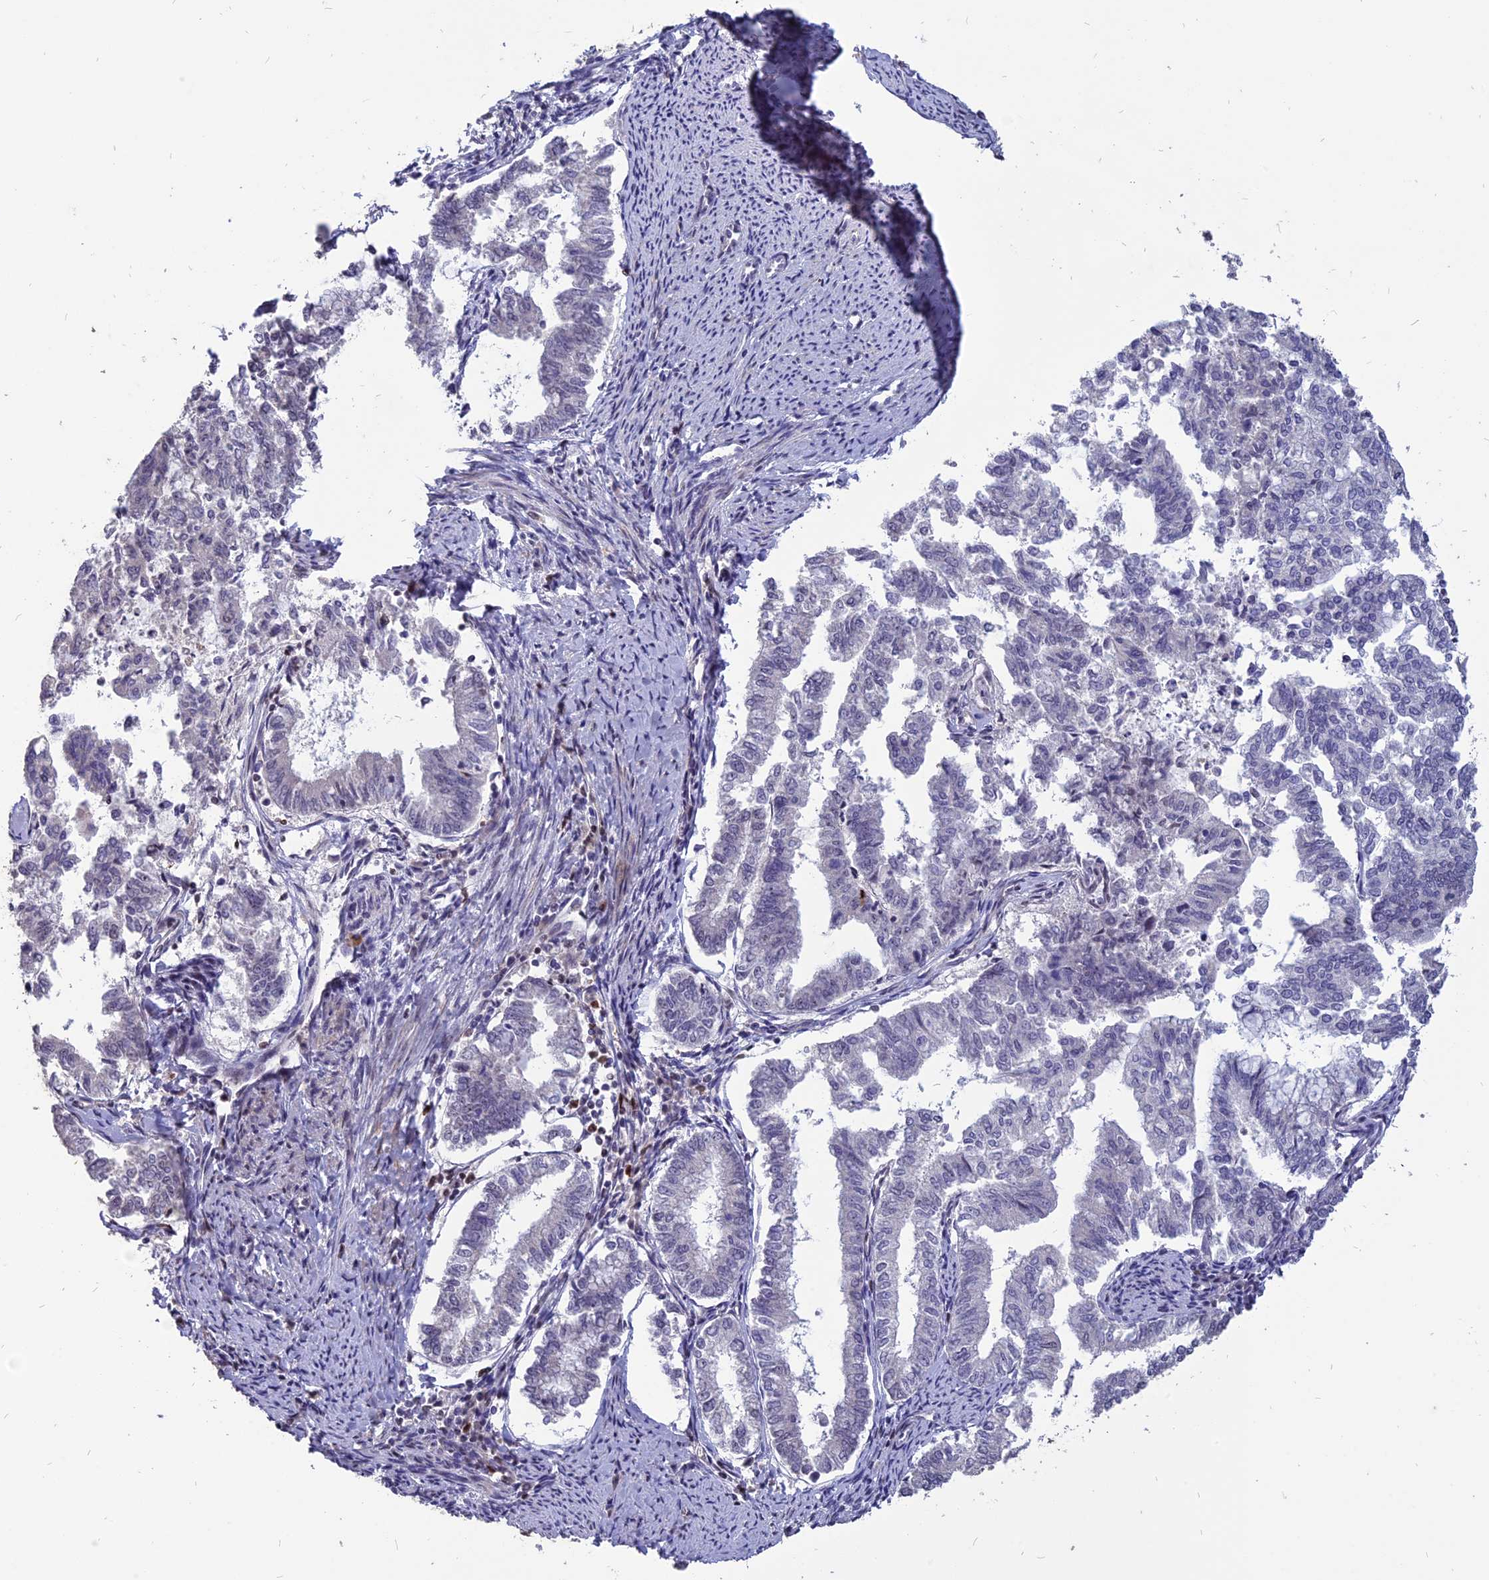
{"staining": {"intensity": "negative", "quantity": "none", "location": "none"}, "tissue": "endometrial cancer", "cell_type": "Tumor cells", "image_type": "cancer", "snomed": [{"axis": "morphology", "description": "Adenocarcinoma, NOS"}, {"axis": "topography", "description": "Endometrium"}], "caption": "DAB (3,3'-diaminobenzidine) immunohistochemical staining of human adenocarcinoma (endometrial) shows no significant staining in tumor cells.", "gene": "TMEM263", "patient": {"sex": "female", "age": 79}}